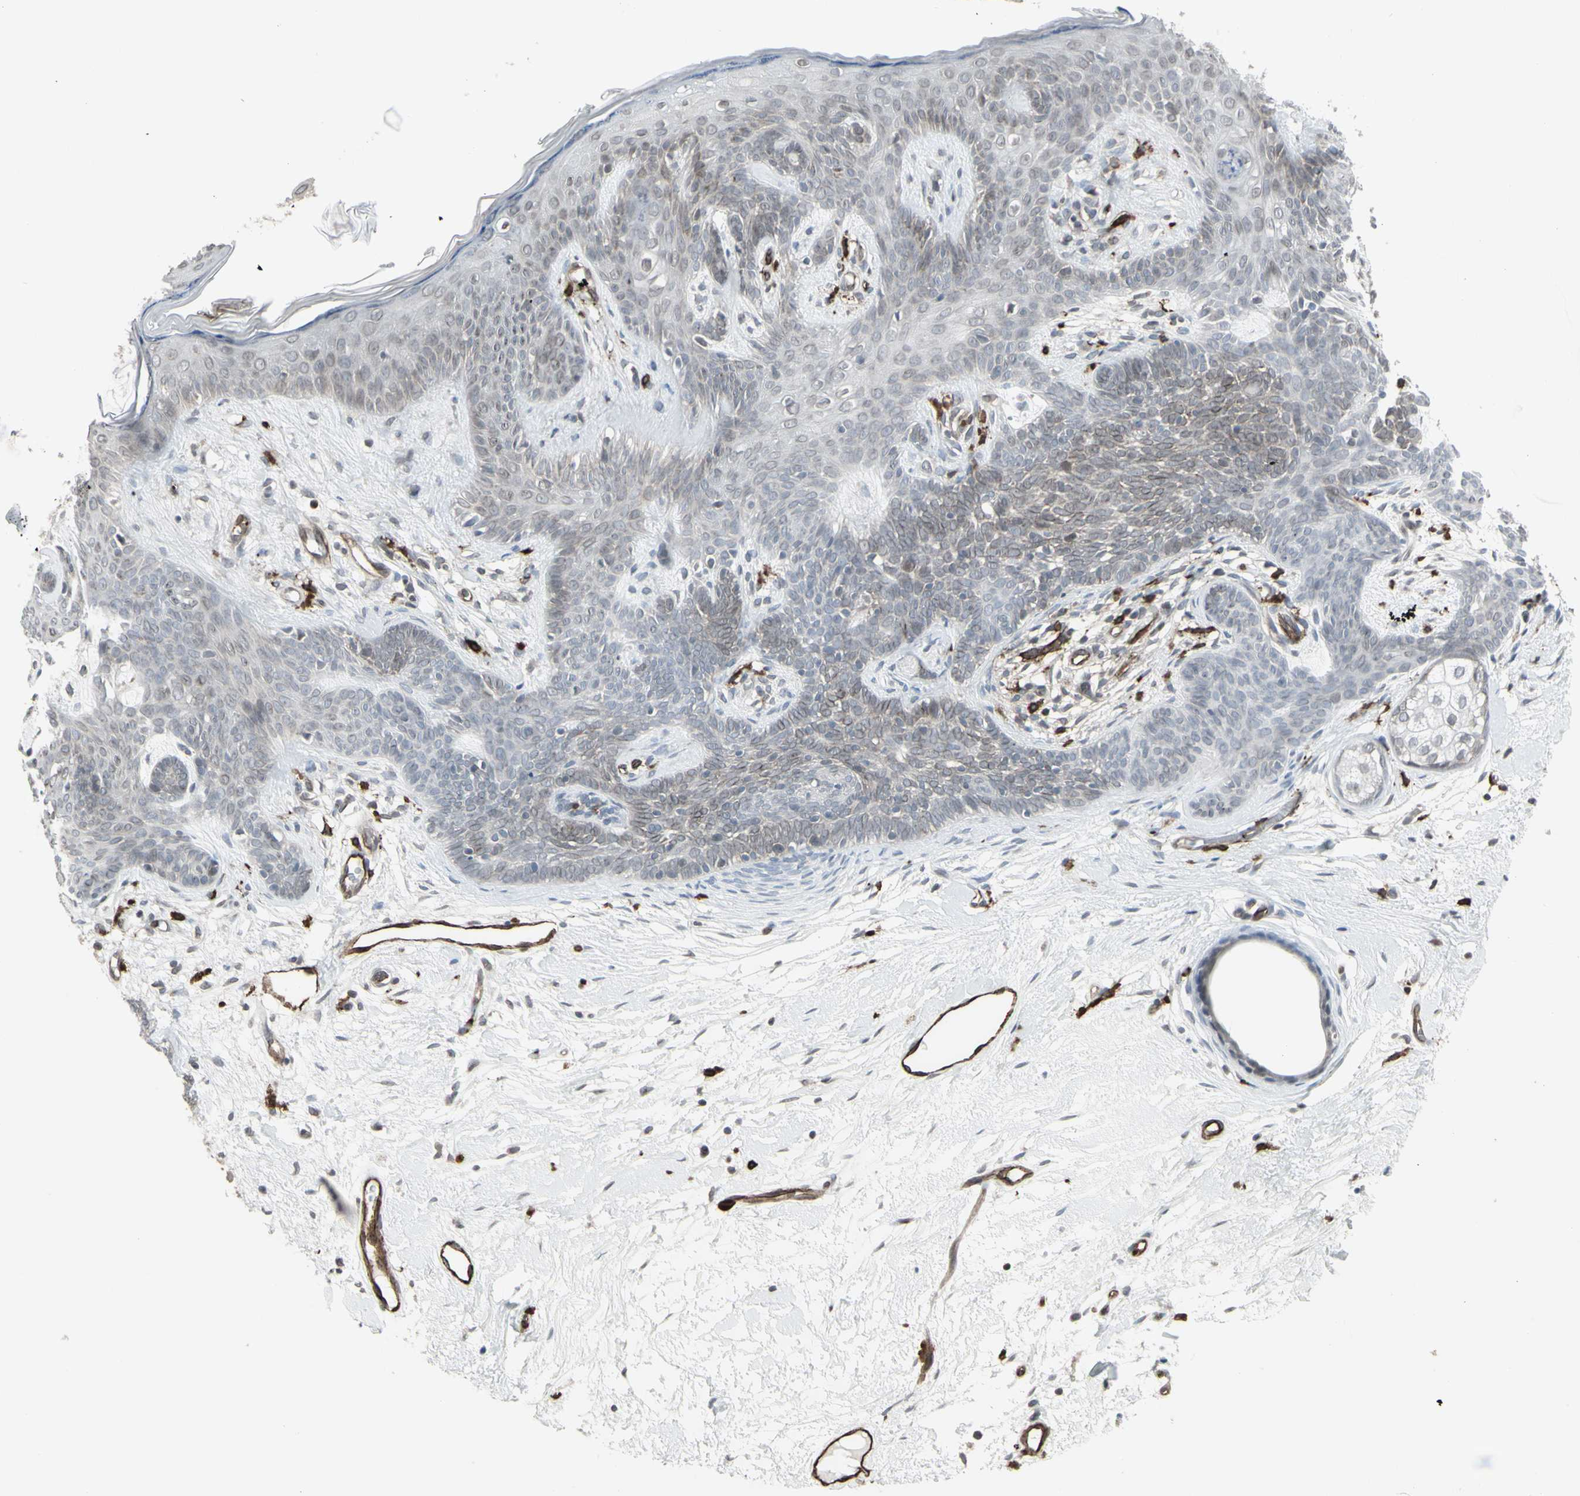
{"staining": {"intensity": "weak", "quantity": "<25%", "location": "cytoplasmic/membranous"}, "tissue": "skin cancer", "cell_type": "Tumor cells", "image_type": "cancer", "snomed": [{"axis": "morphology", "description": "Developmental malformation"}, {"axis": "morphology", "description": "Basal cell carcinoma"}, {"axis": "topography", "description": "Skin"}], "caption": "An image of human basal cell carcinoma (skin) is negative for staining in tumor cells.", "gene": "DTX3L", "patient": {"sex": "female", "age": 62}}